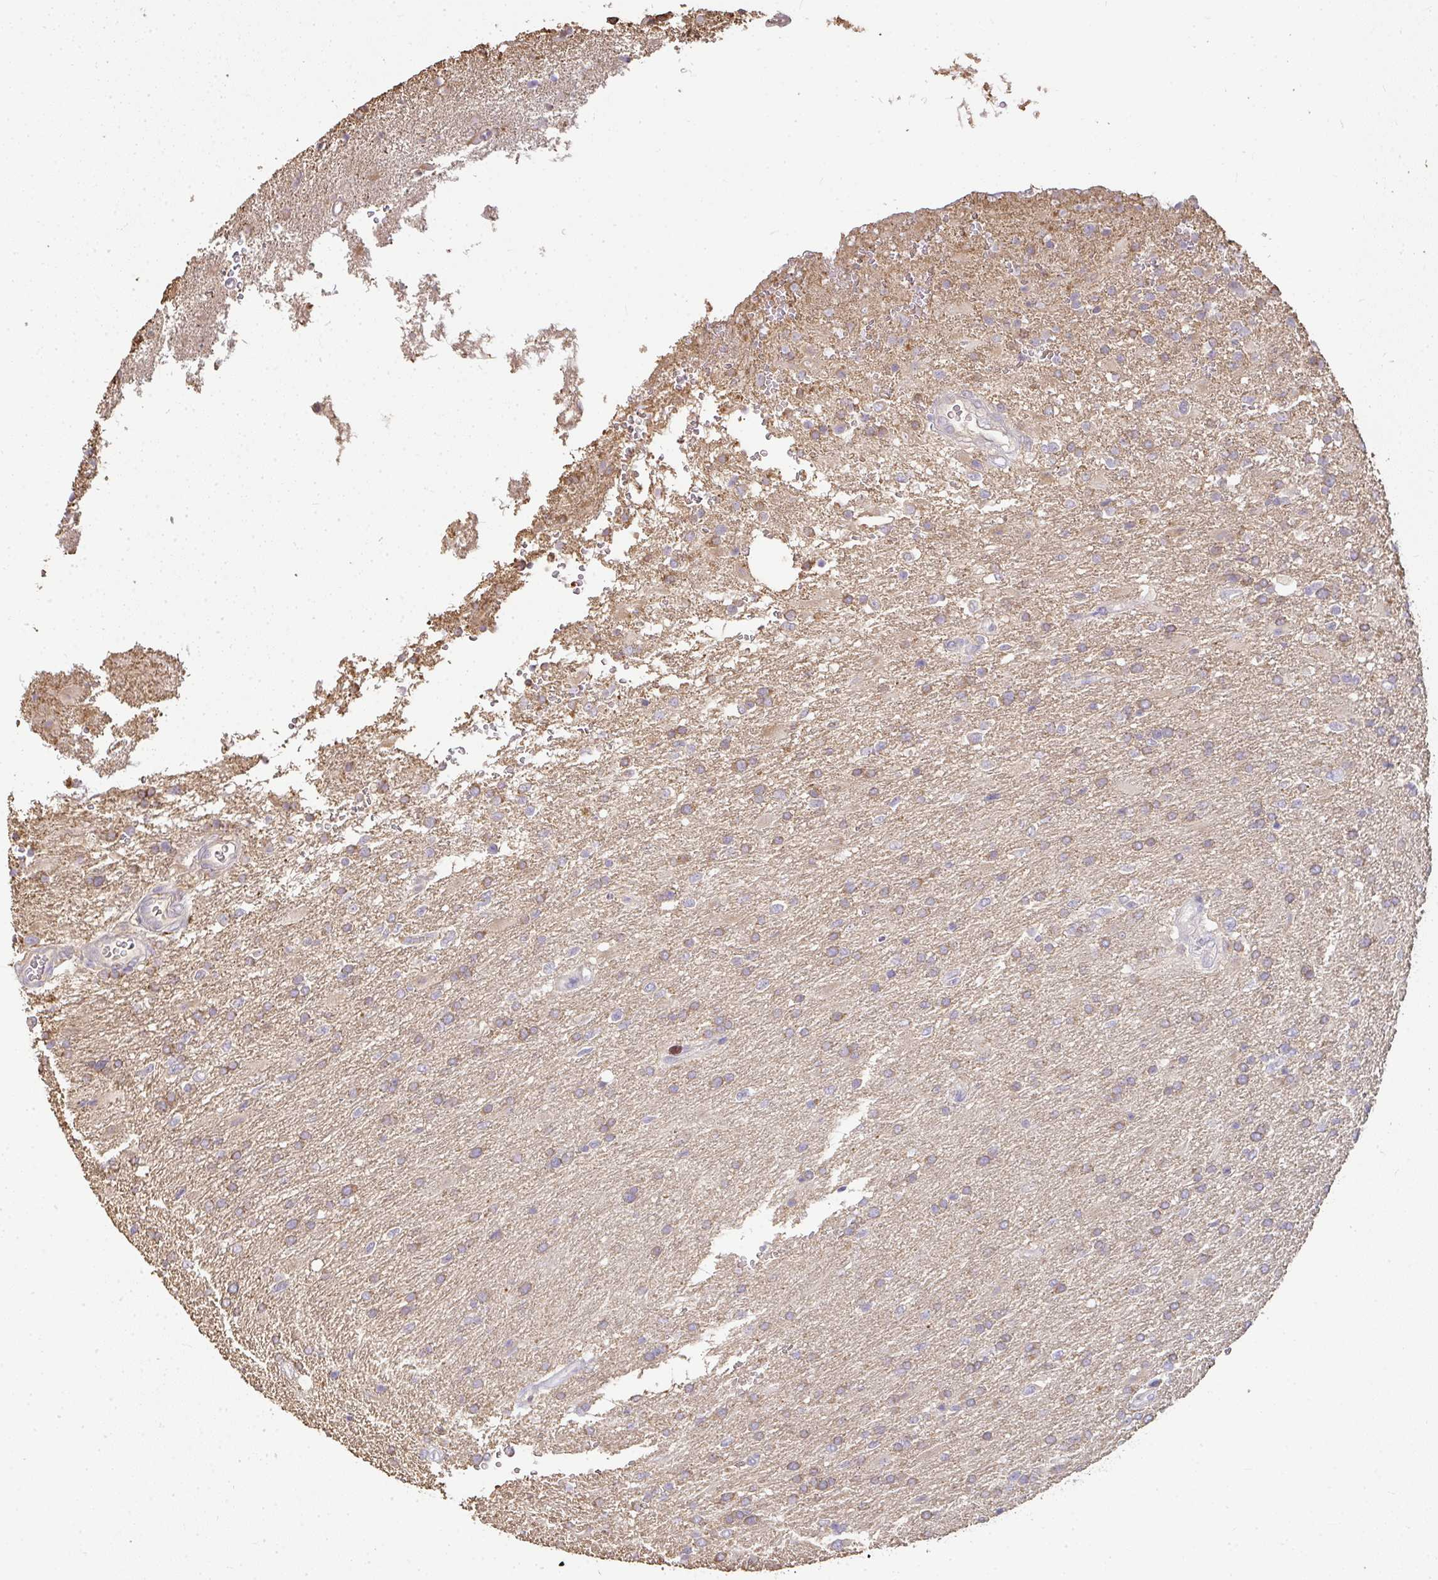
{"staining": {"intensity": "weak", "quantity": ">75%", "location": "cytoplasmic/membranous"}, "tissue": "glioma", "cell_type": "Tumor cells", "image_type": "cancer", "snomed": [{"axis": "morphology", "description": "Glioma, malignant, High grade"}, {"axis": "topography", "description": "Brain"}], "caption": "A low amount of weak cytoplasmic/membranous staining is seen in about >75% of tumor cells in glioma tissue.", "gene": "BRINP3", "patient": {"sex": "male", "age": 56}}